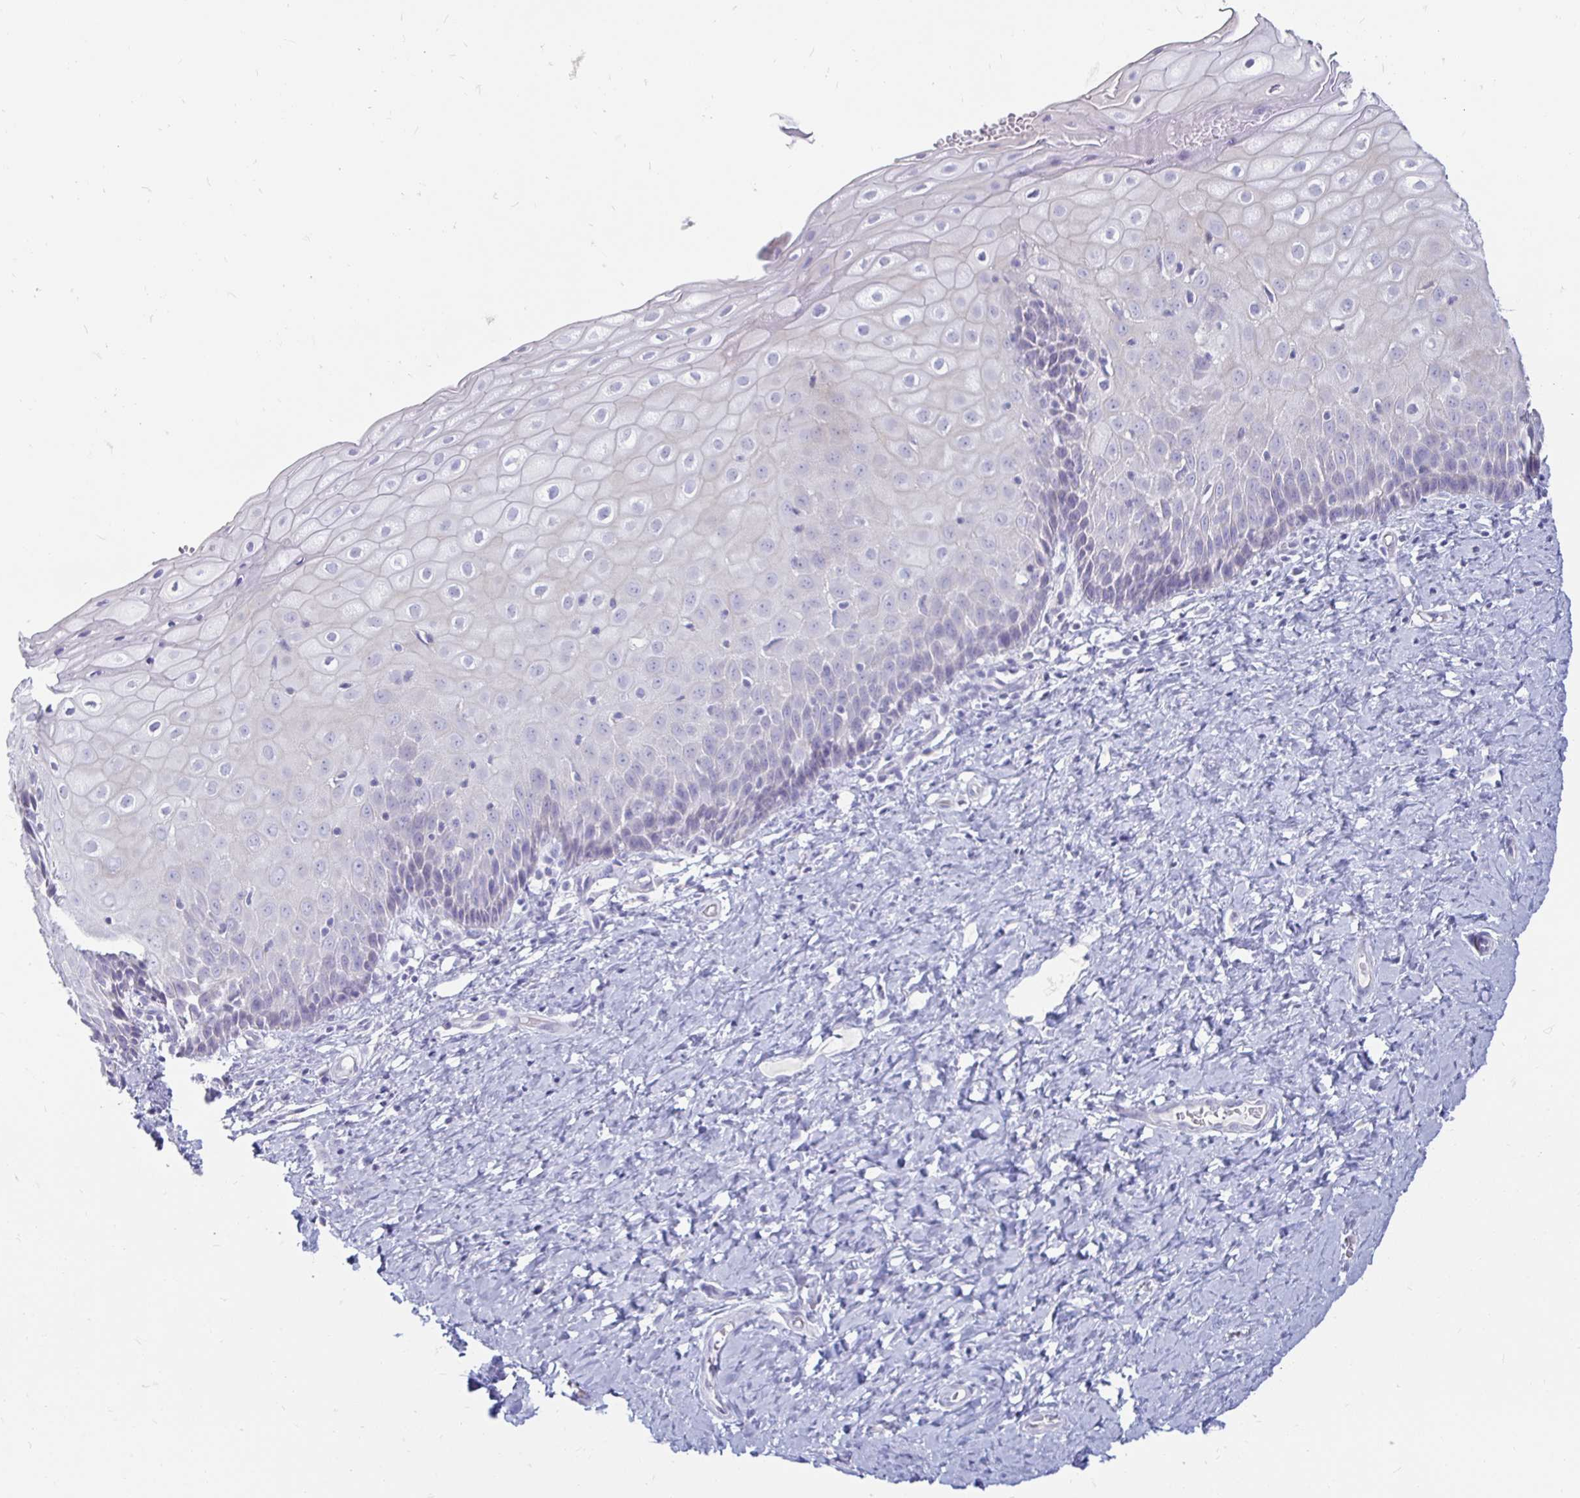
{"staining": {"intensity": "negative", "quantity": "none", "location": "none"}, "tissue": "cervix", "cell_type": "Squamous epithelial cells", "image_type": "normal", "snomed": [{"axis": "morphology", "description": "Normal tissue, NOS"}, {"axis": "topography", "description": "Cervix"}], "caption": "Histopathology image shows no protein positivity in squamous epithelial cells of unremarkable cervix. (DAB immunohistochemistry (IHC) with hematoxylin counter stain).", "gene": "PEG10", "patient": {"sex": "female", "age": 37}}